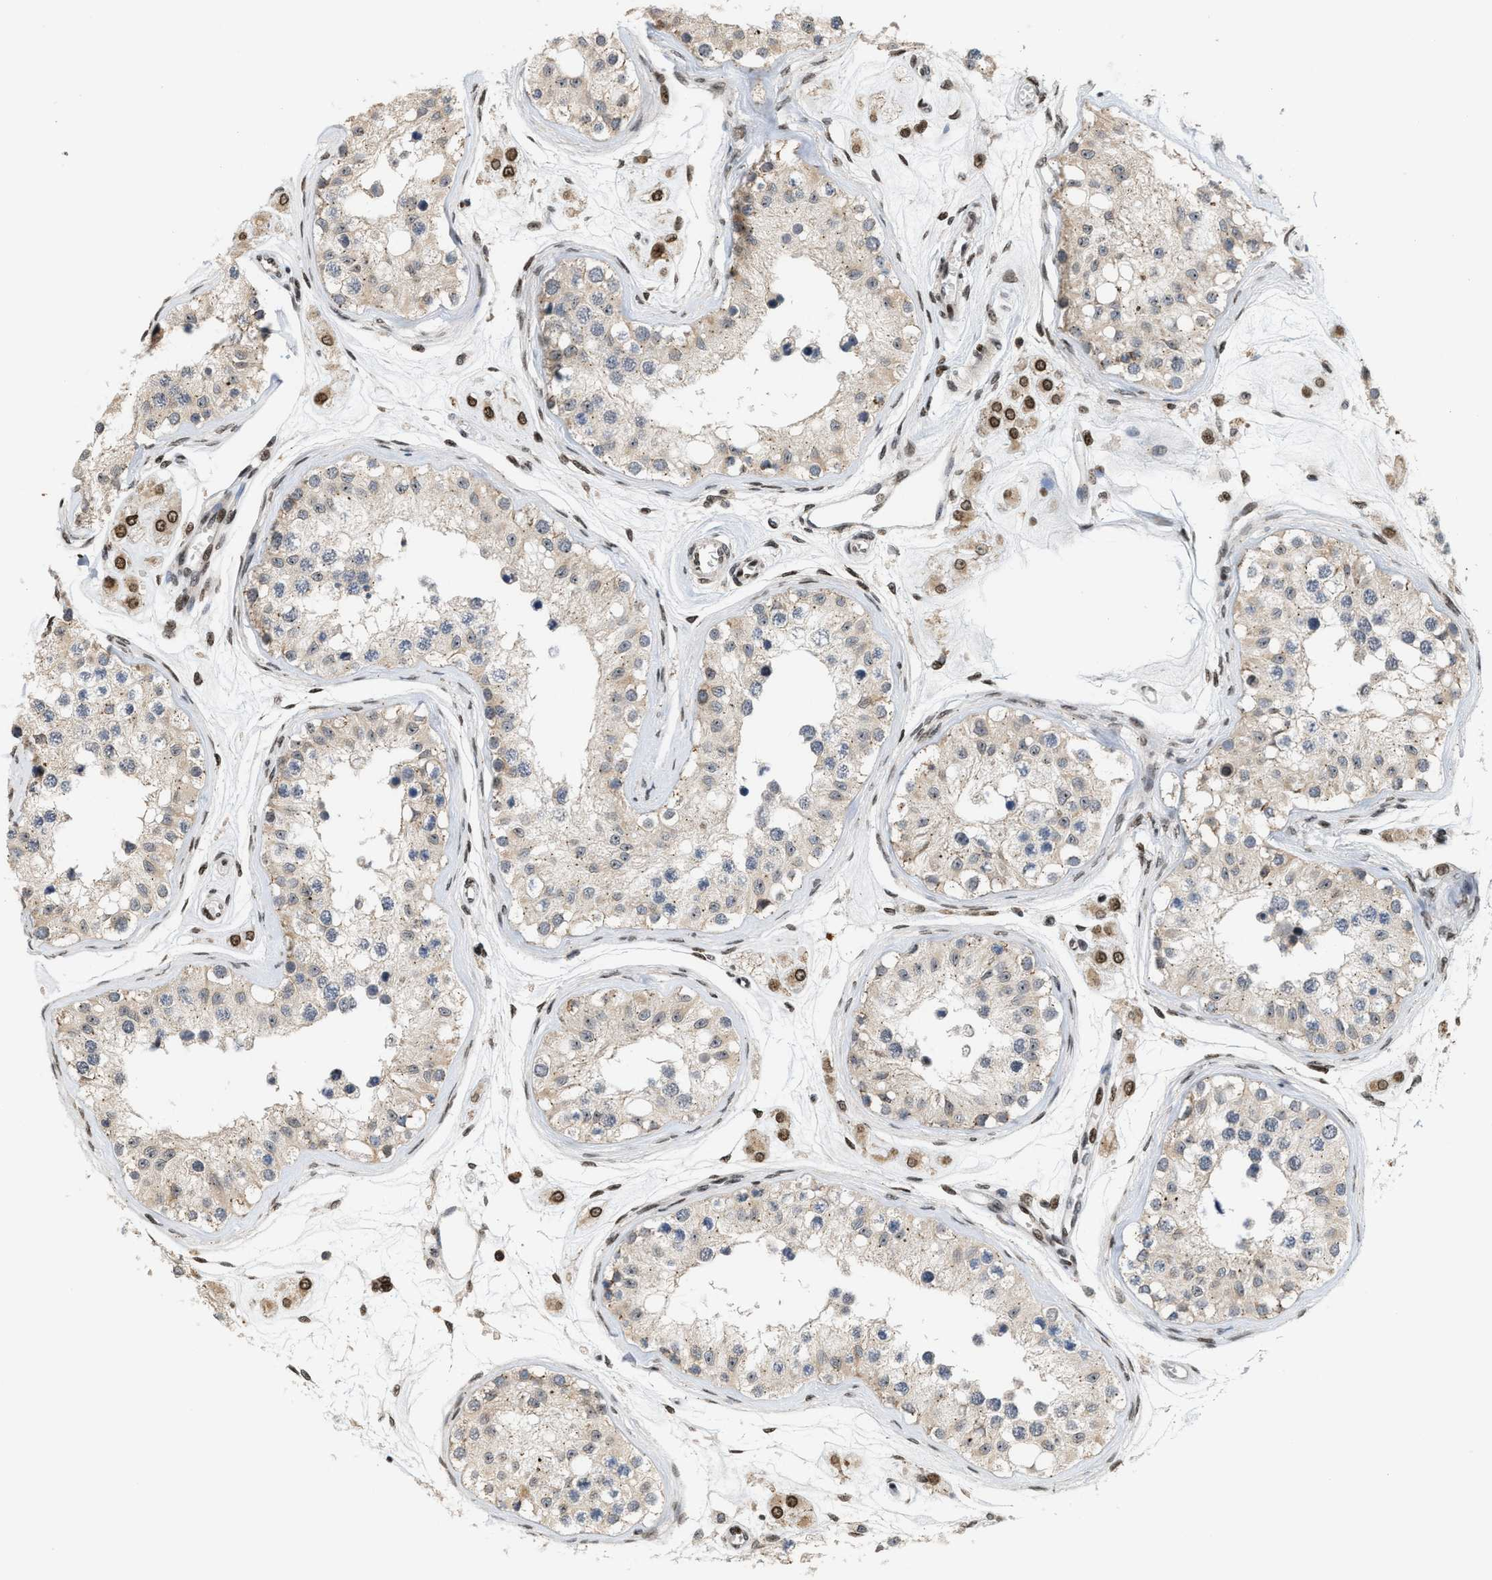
{"staining": {"intensity": "moderate", "quantity": "<25%", "location": "cytoplasmic/membranous"}, "tissue": "testis", "cell_type": "Cells in seminiferous ducts", "image_type": "normal", "snomed": [{"axis": "morphology", "description": "Normal tissue, NOS"}, {"axis": "morphology", "description": "Adenocarcinoma, metastatic, NOS"}, {"axis": "topography", "description": "Testis"}], "caption": "Human testis stained for a protein (brown) reveals moderate cytoplasmic/membranous positive positivity in approximately <25% of cells in seminiferous ducts.", "gene": "PDZD2", "patient": {"sex": "male", "age": 26}}